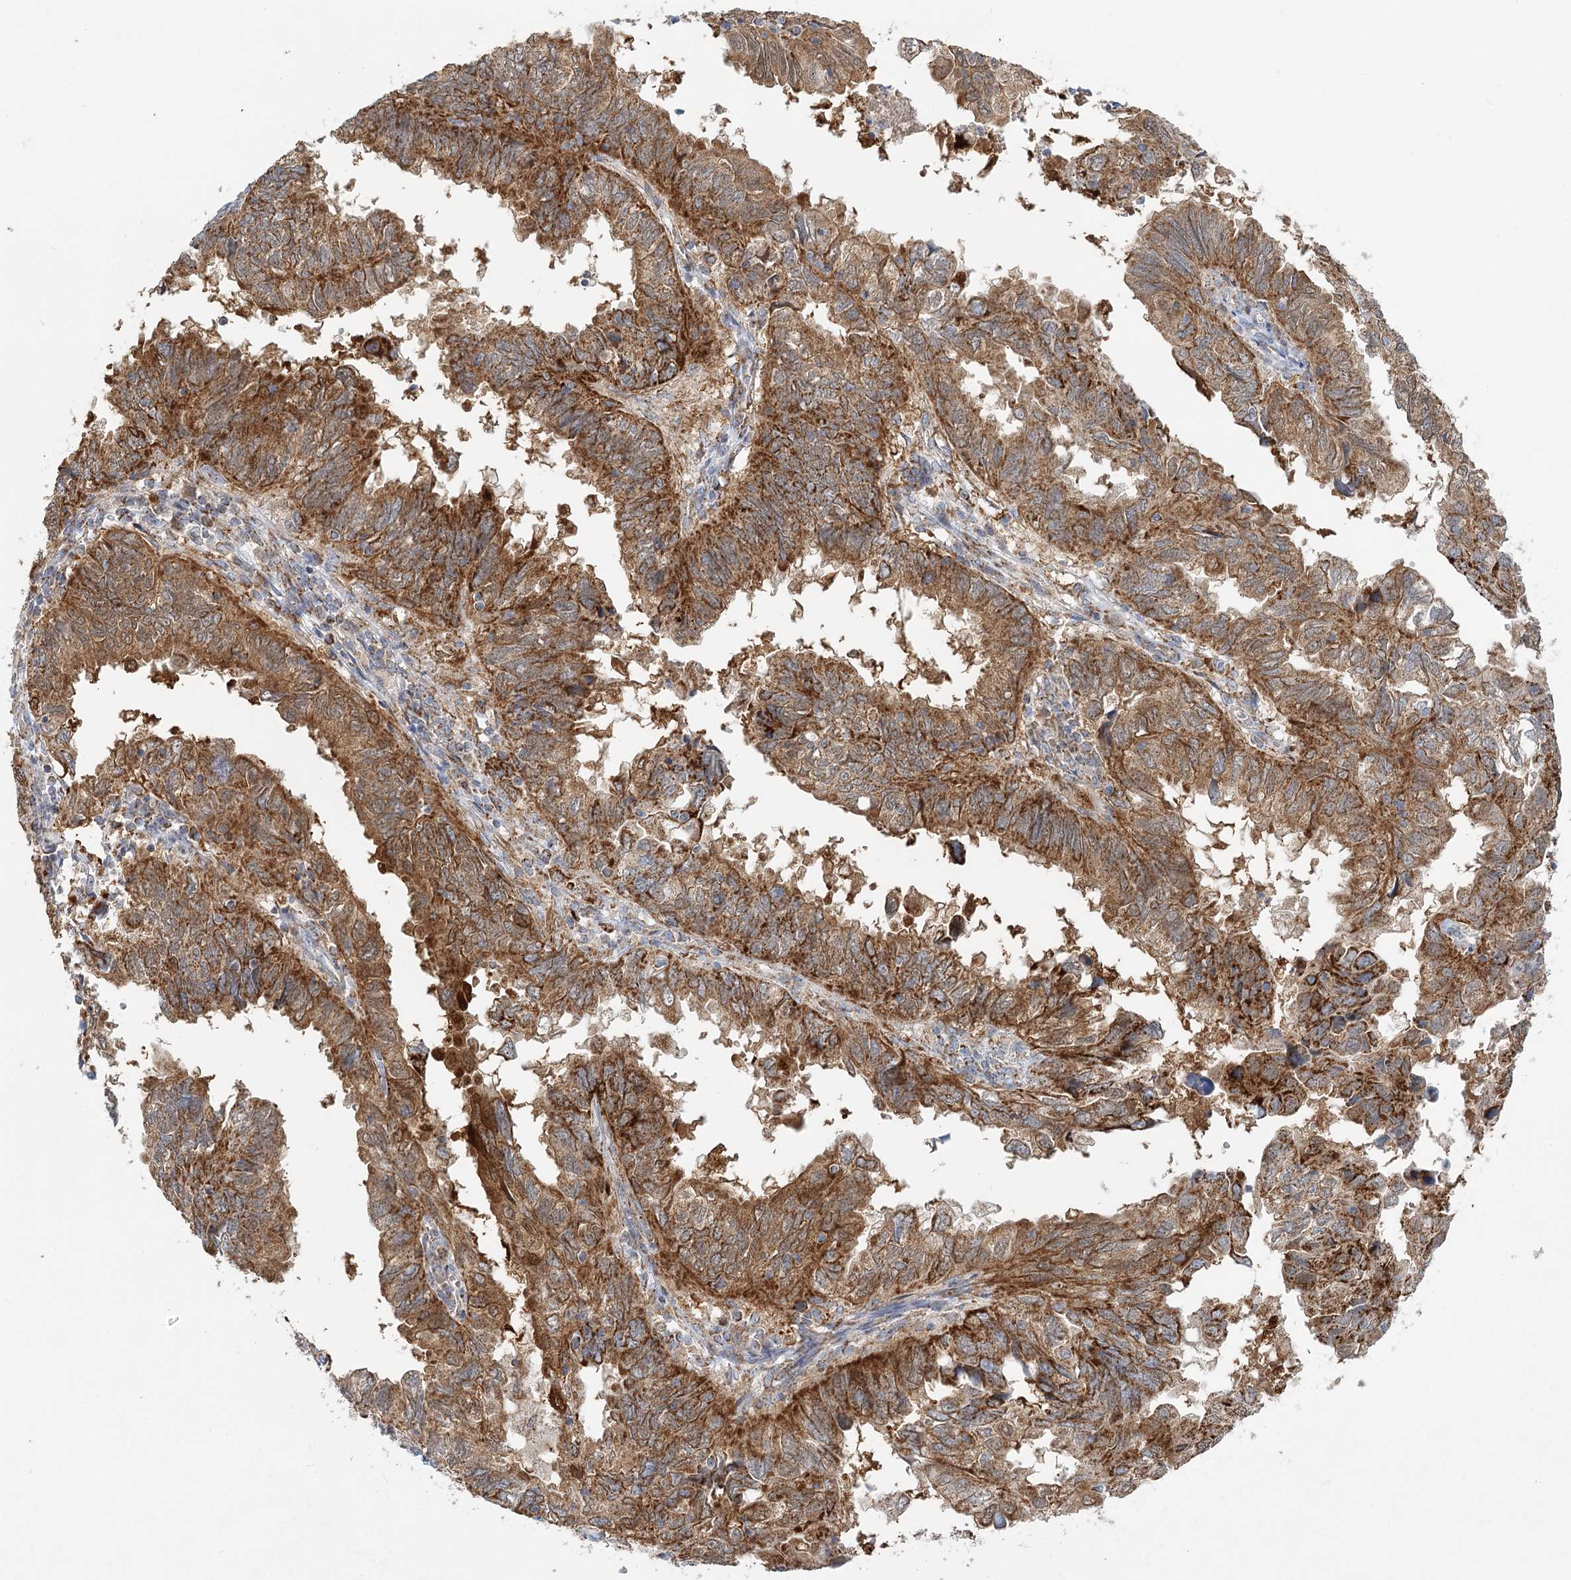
{"staining": {"intensity": "strong", "quantity": ">75%", "location": "cytoplasmic/membranous"}, "tissue": "endometrial cancer", "cell_type": "Tumor cells", "image_type": "cancer", "snomed": [{"axis": "morphology", "description": "Adenocarcinoma, NOS"}, {"axis": "topography", "description": "Uterus"}], "caption": "Tumor cells exhibit high levels of strong cytoplasmic/membranous expression in approximately >75% of cells in endometrial cancer (adenocarcinoma).", "gene": "TAS1R1", "patient": {"sex": "female", "age": 77}}